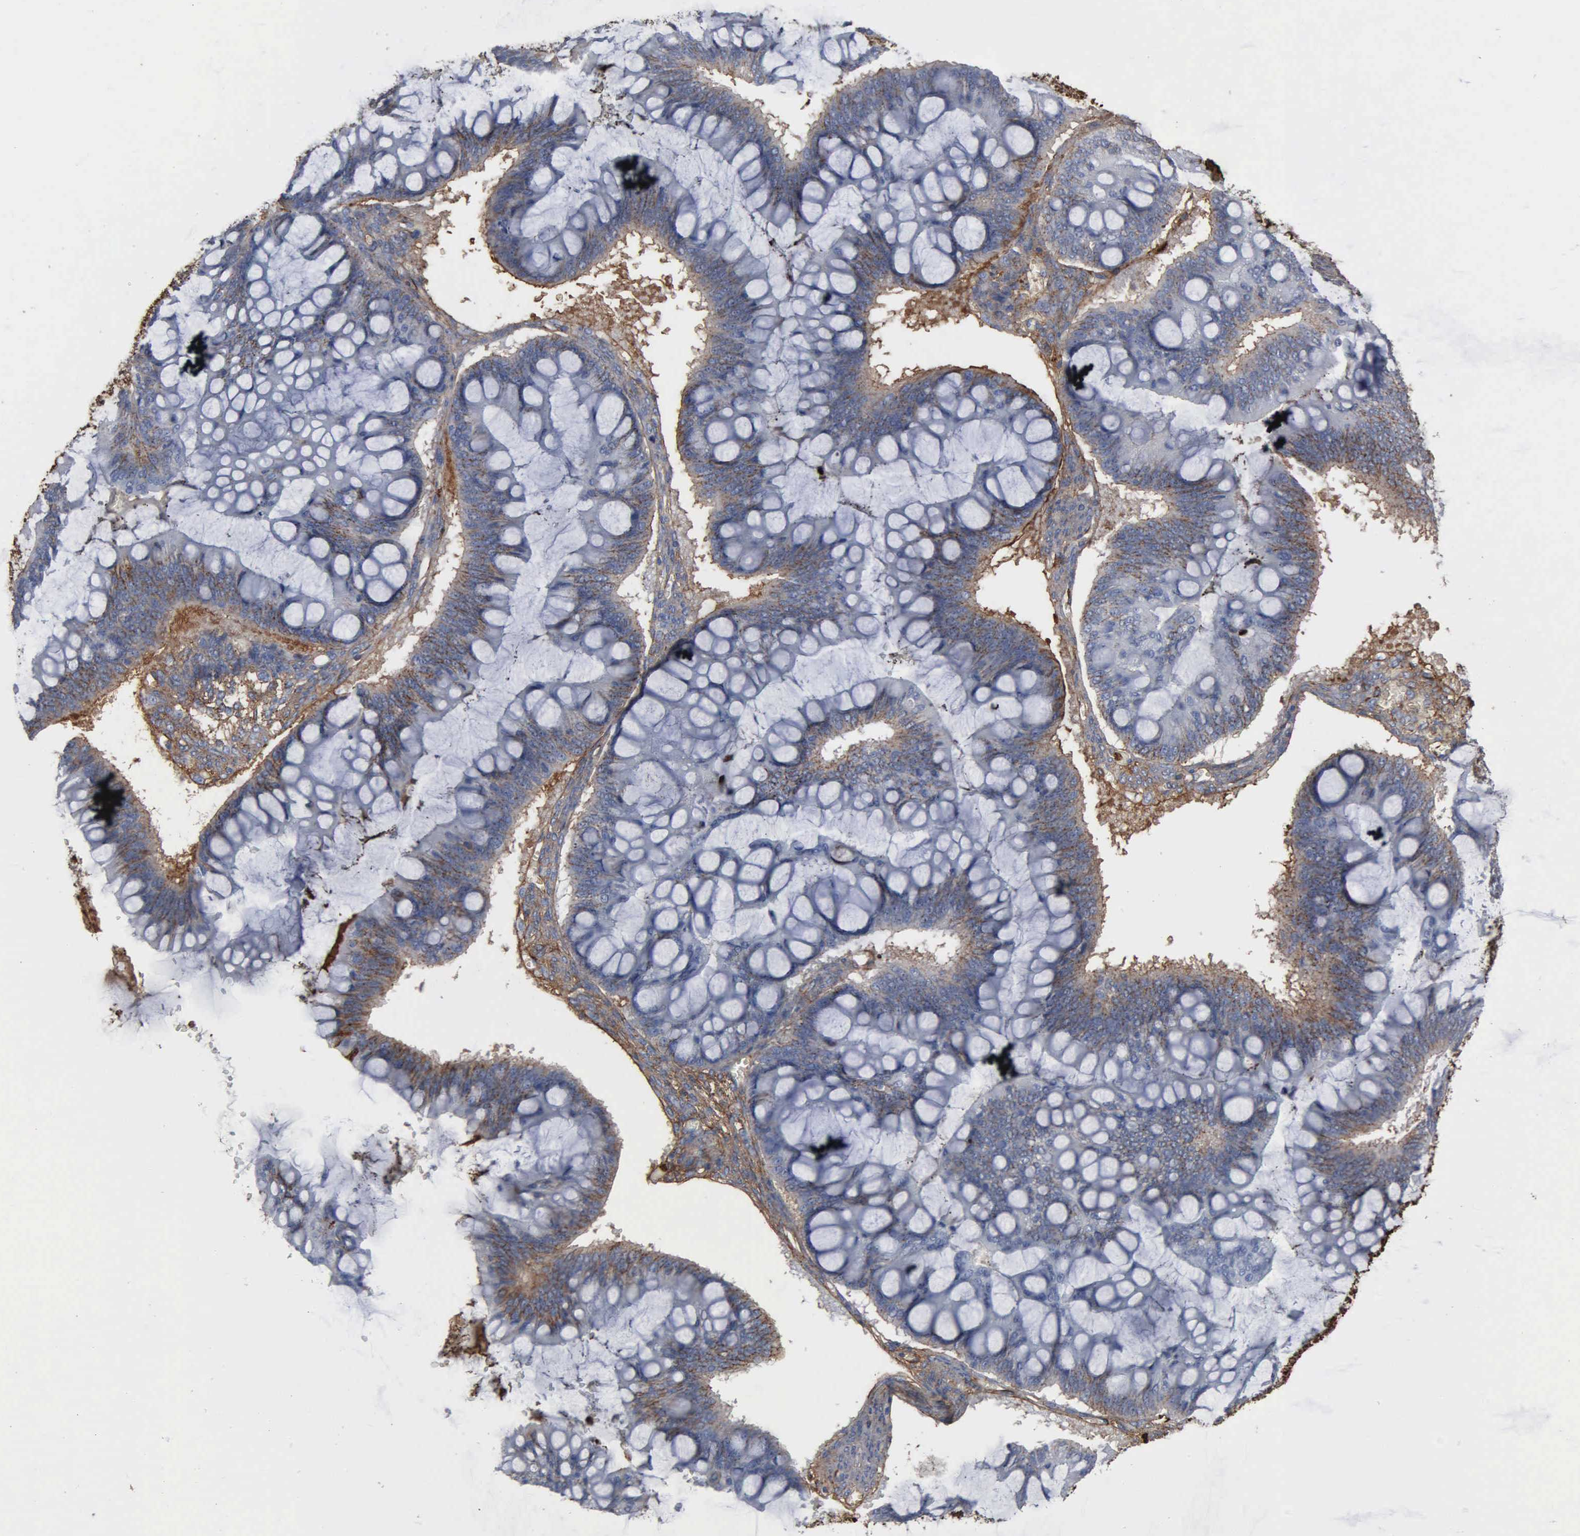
{"staining": {"intensity": "negative", "quantity": "none", "location": "none"}, "tissue": "ovarian cancer", "cell_type": "Tumor cells", "image_type": "cancer", "snomed": [{"axis": "morphology", "description": "Cystadenocarcinoma, mucinous, NOS"}, {"axis": "topography", "description": "Ovary"}], "caption": "Micrograph shows no significant protein staining in tumor cells of mucinous cystadenocarcinoma (ovarian).", "gene": "FN1", "patient": {"sex": "female", "age": 73}}